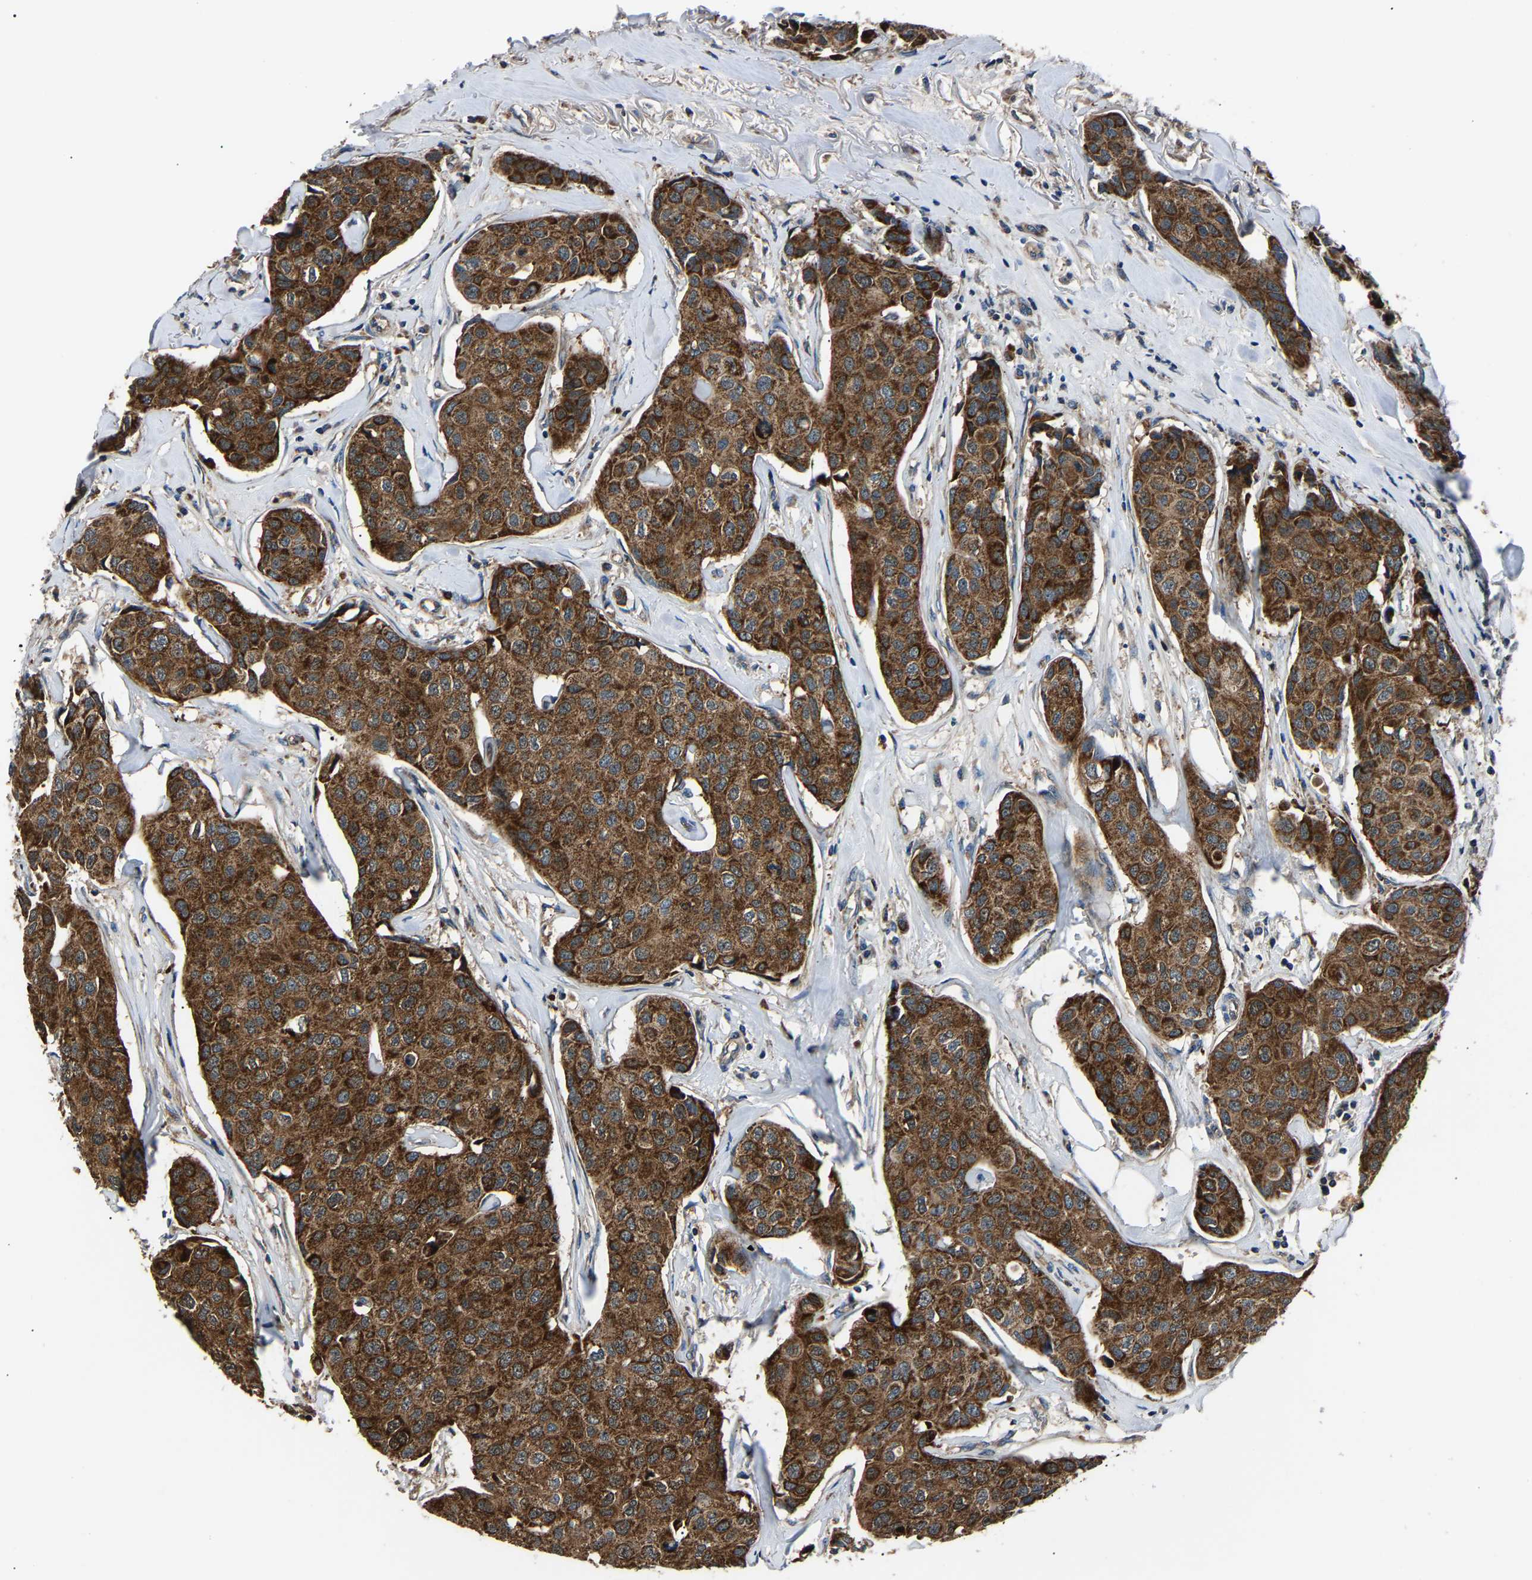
{"staining": {"intensity": "strong", "quantity": ">75%", "location": "cytoplasmic/membranous"}, "tissue": "breast cancer", "cell_type": "Tumor cells", "image_type": "cancer", "snomed": [{"axis": "morphology", "description": "Duct carcinoma"}, {"axis": "topography", "description": "Breast"}], "caption": "Tumor cells exhibit high levels of strong cytoplasmic/membranous staining in about >75% of cells in human infiltrating ductal carcinoma (breast).", "gene": "GGCT", "patient": {"sex": "female", "age": 80}}